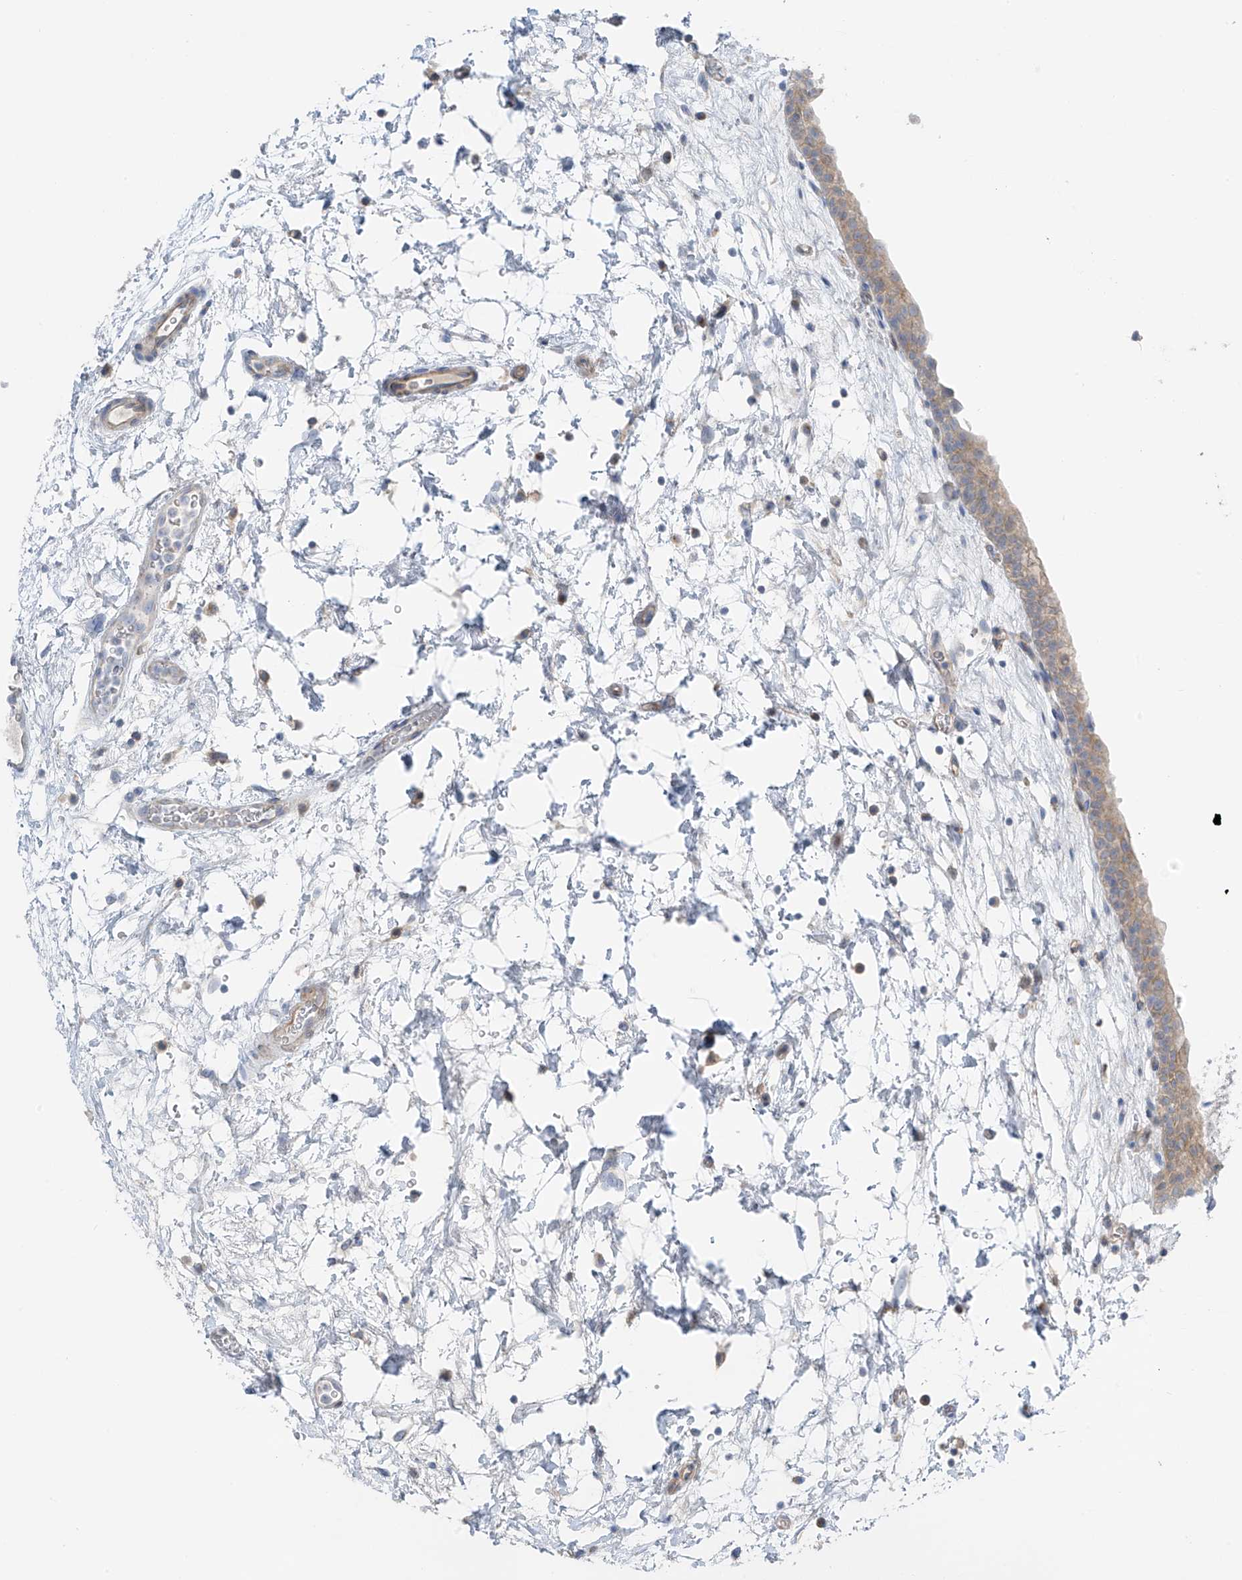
{"staining": {"intensity": "moderate", "quantity": "25%-75%", "location": "cytoplasmic/membranous"}, "tissue": "urinary bladder", "cell_type": "Urothelial cells", "image_type": "normal", "snomed": [{"axis": "morphology", "description": "Normal tissue, NOS"}, {"axis": "topography", "description": "Urinary bladder"}], "caption": "A high-resolution micrograph shows IHC staining of unremarkable urinary bladder, which demonstrates moderate cytoplasmic/membranous expression in approximately 25%-75% of urothelial cells.", "gene": "NALCN", "patient": {"sex": "male", "age": 83}}